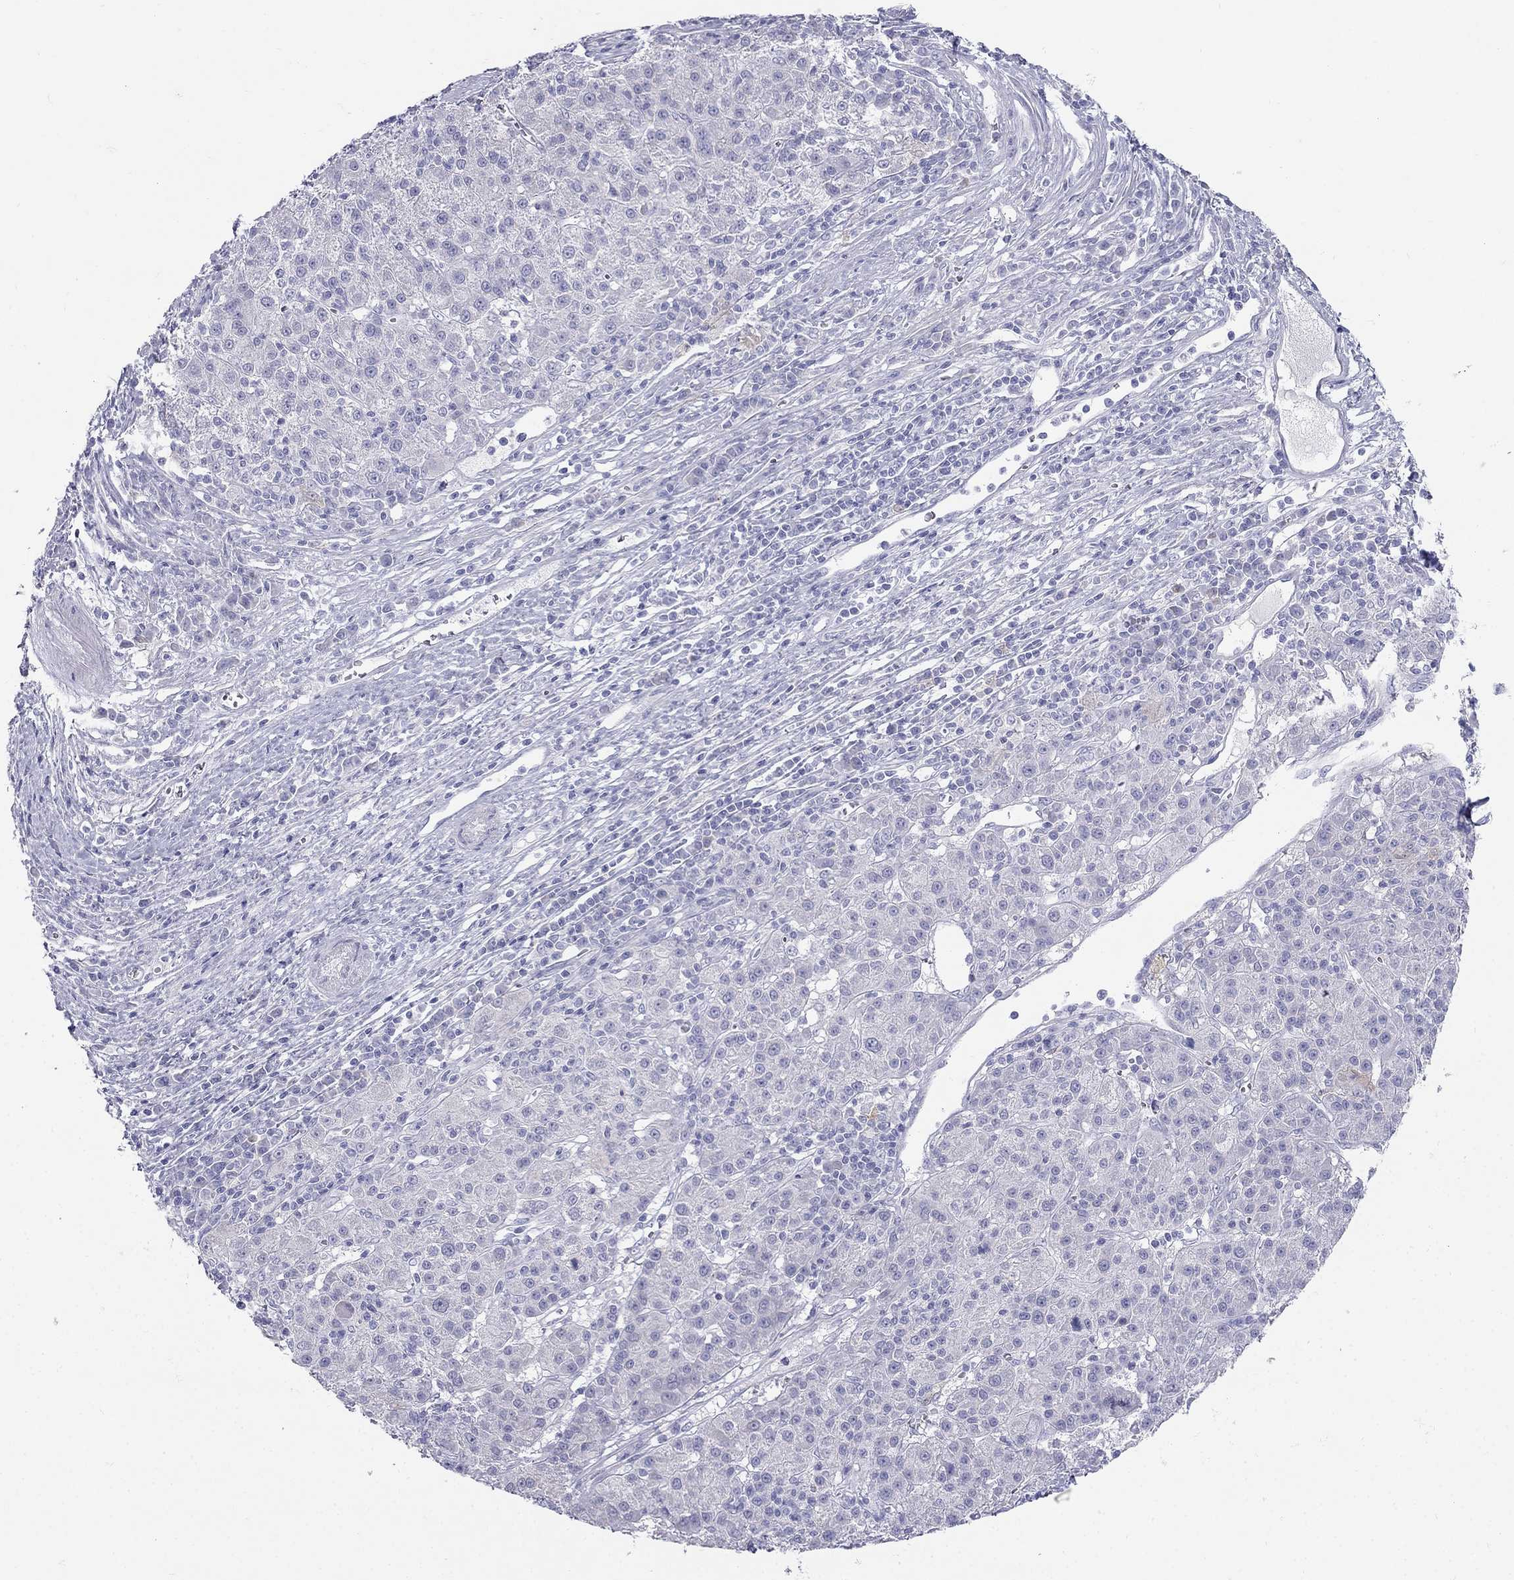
{"staining": {"intensity": "negative", "quantity": "none", "location": "none"}, "tissue": "liver cancer", "cell_type": "Tumor cells", "image_type": "cancer", "snomed": [{"axis": "morphology", "description": "Carcinoma, Hepatocellular, NOS"}, {"axis": "topography", "description": "Liver"}], "caption": "Immunohistochemistry of hepatocellular carcinoma (liver) displays no expression in tumor cells.", "gene": "RFLNA", "patient": {"sex": "female", "age": 60}}